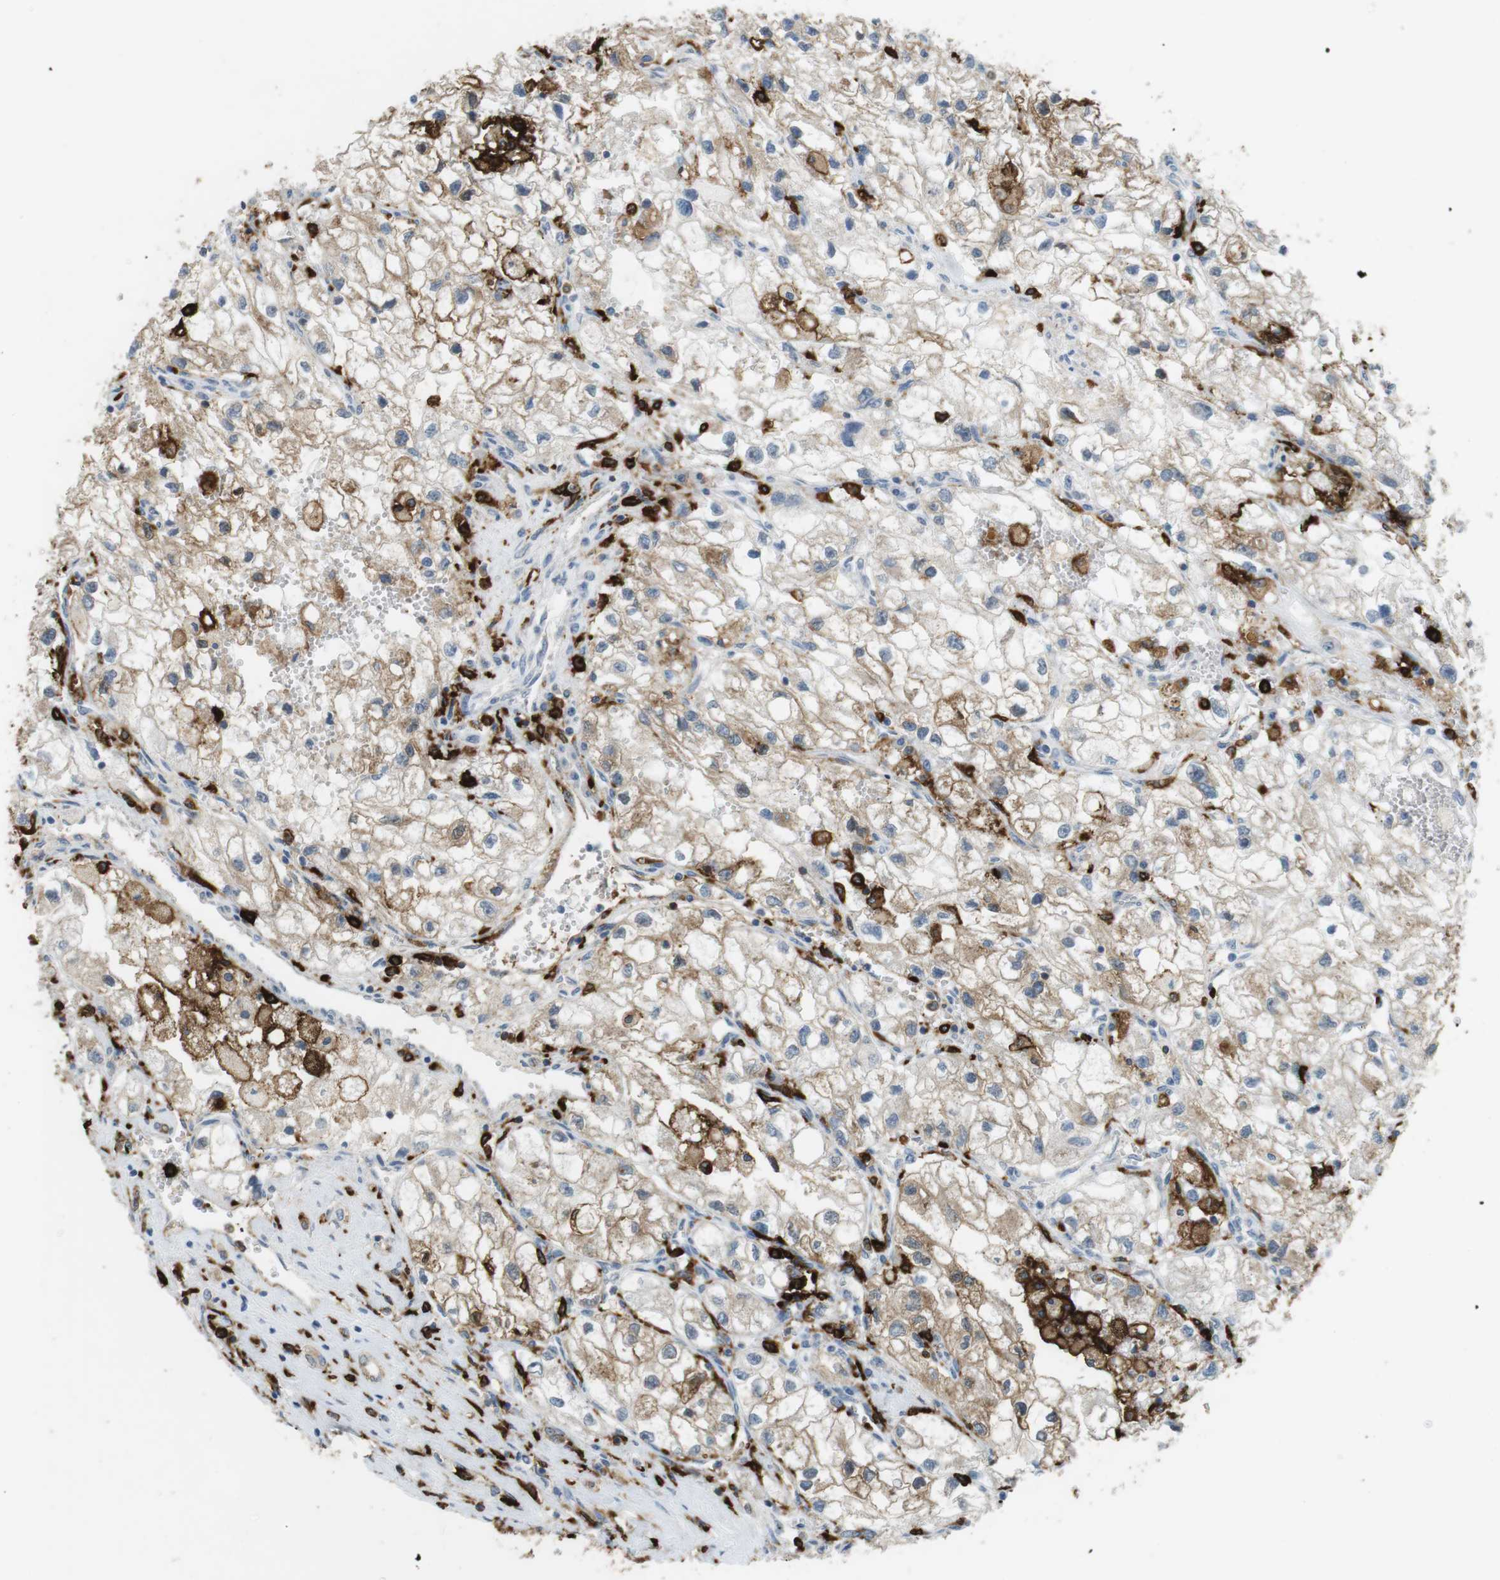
{"staining": {"intensity": "moderate", "quantity": "25%-75%", "location": "cytoplasmic/membranous"}, "tissue": "renal cancer", "cell_type": "Tumor cells", "image_type": "cancer", "snomed": [{"axis": "morphology", "description": "Adenocarcinoma, NOS"}, {"axis": "topography", "description": "Kidney"}], "caption": "Renal cancer (adenocarcinoma) was stained to show a protein in brown. There is medium levels of moderate cytoplasmic/membranous staining in about 25%-75% of tumor cells.", "gene": "HLA-DRA", "patient": {"sex": "female", "age": 70}}